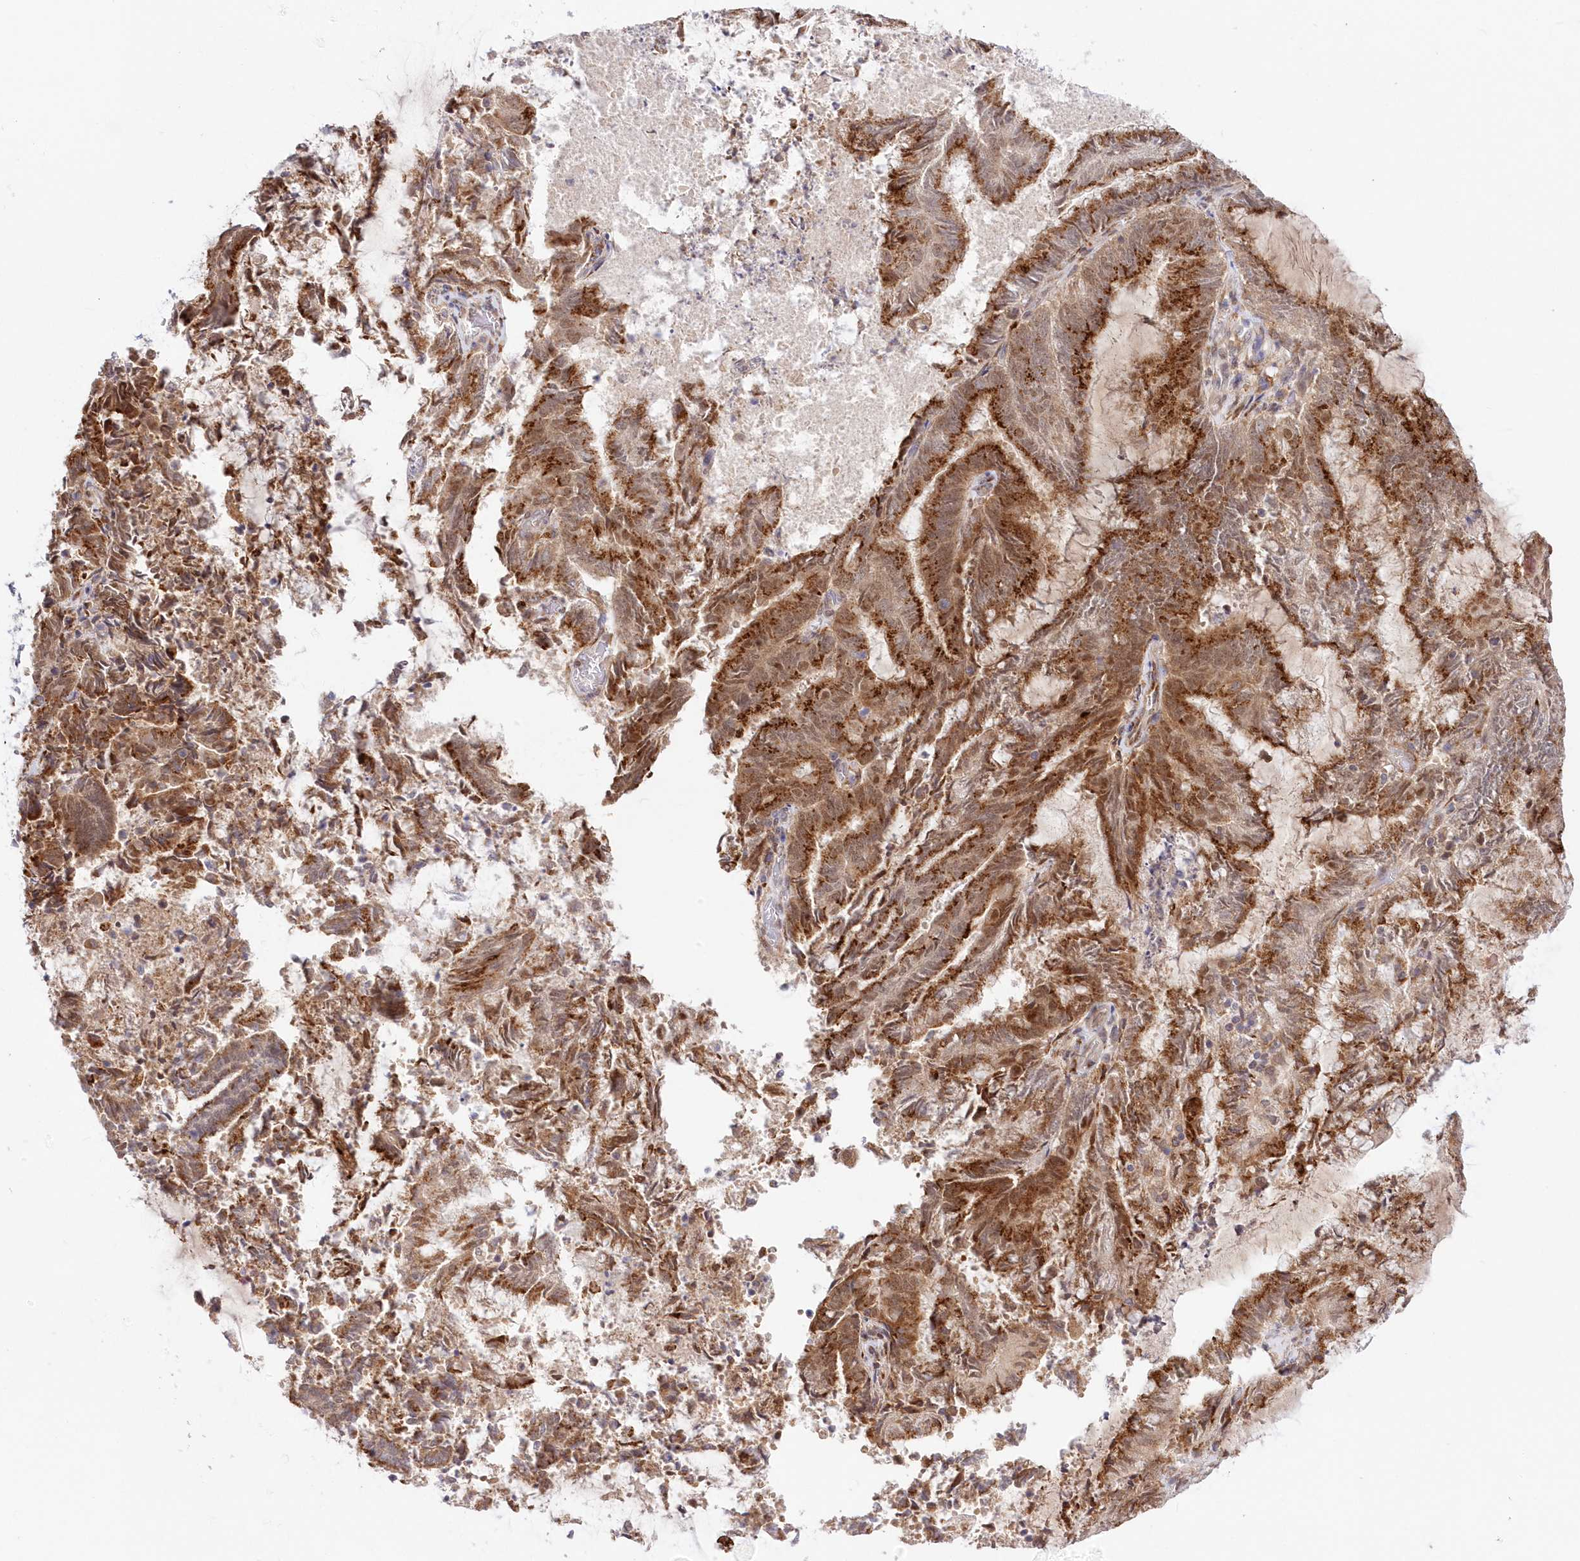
{"staining": {"intensity": "strong", "quantity": "25%-75%", "location": "cytoplasmic/membranous"}, "tissue": "endometrial cancer", "cell_type": "Tumor cells", "image_type": "cancer", "snomed": [{"axis": "morphology", "description": "Adenocarcinoma, NOS"}, {"axis": "topography", "description": "Endometrium"}], "caption": "Immunohistochemistry histopathology image of endometrial cancer (adenocarcinoma) stained for a protein (brown), which reveals high levels of strong cytoplasmic/membranous staining in approximately 25%-75% of tumor cells.", "gene": "LDB1", "patient": {"sex": "female", "age": 80}}